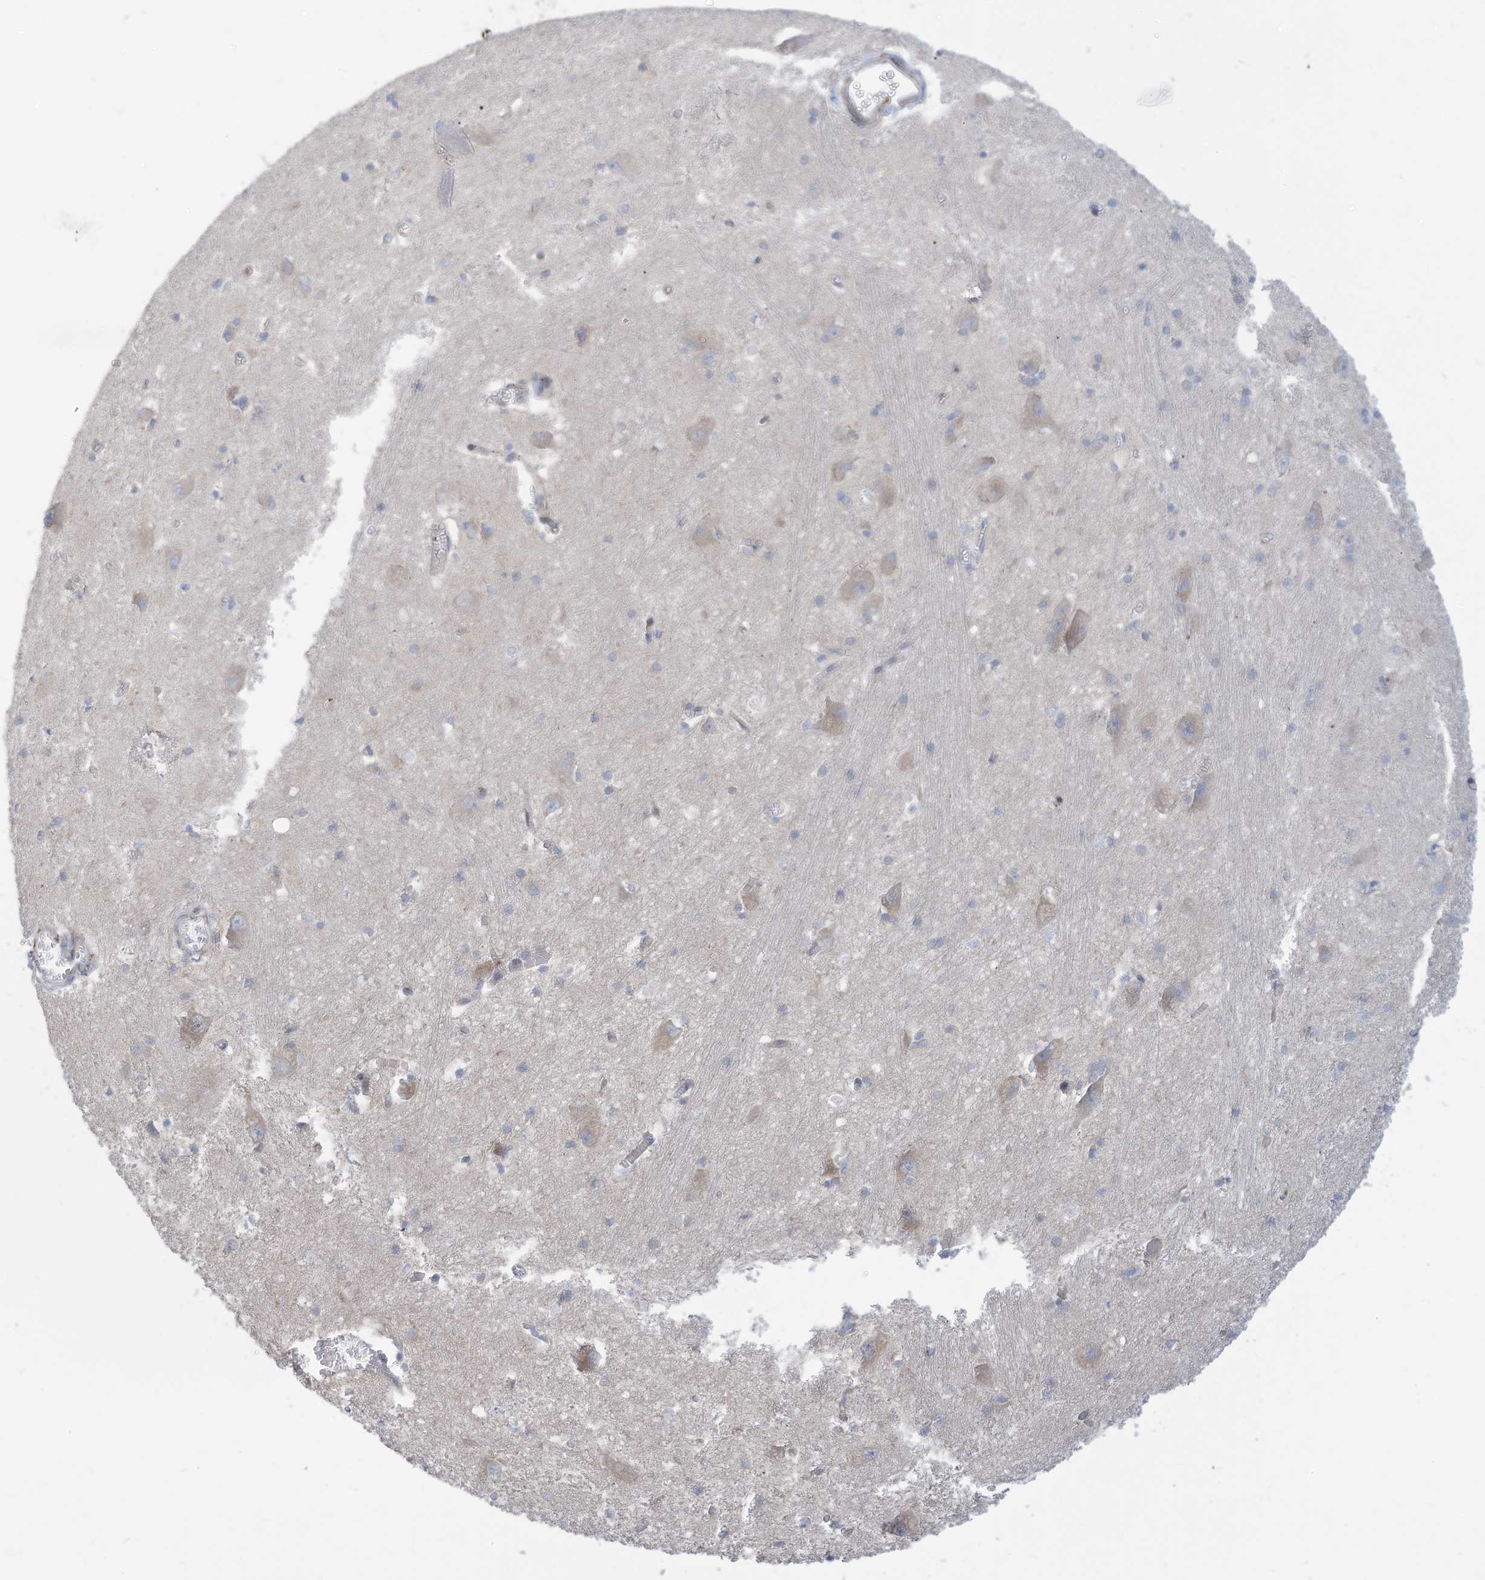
{"staining": {"intensity": "negative", "quantity": "none", "location": "none"}, "tissue": "caudate", "cell_type": "Glial cells", "image_type": "normal", "snomed": [{"axis": "morphology", "description": "Normal tissue, NOS"}, {"axis": "topography", "description": "Lateral ventricle wall"}], "caption": "This histopathology image is of unremarkable caudate stained with immunohistochemistry to label a protein in brown with the nuclei are counter-stained blue. There is no expression in glial cells.", "gene": "ADAT2", "patient": {"sex": "male", "age": 37}}